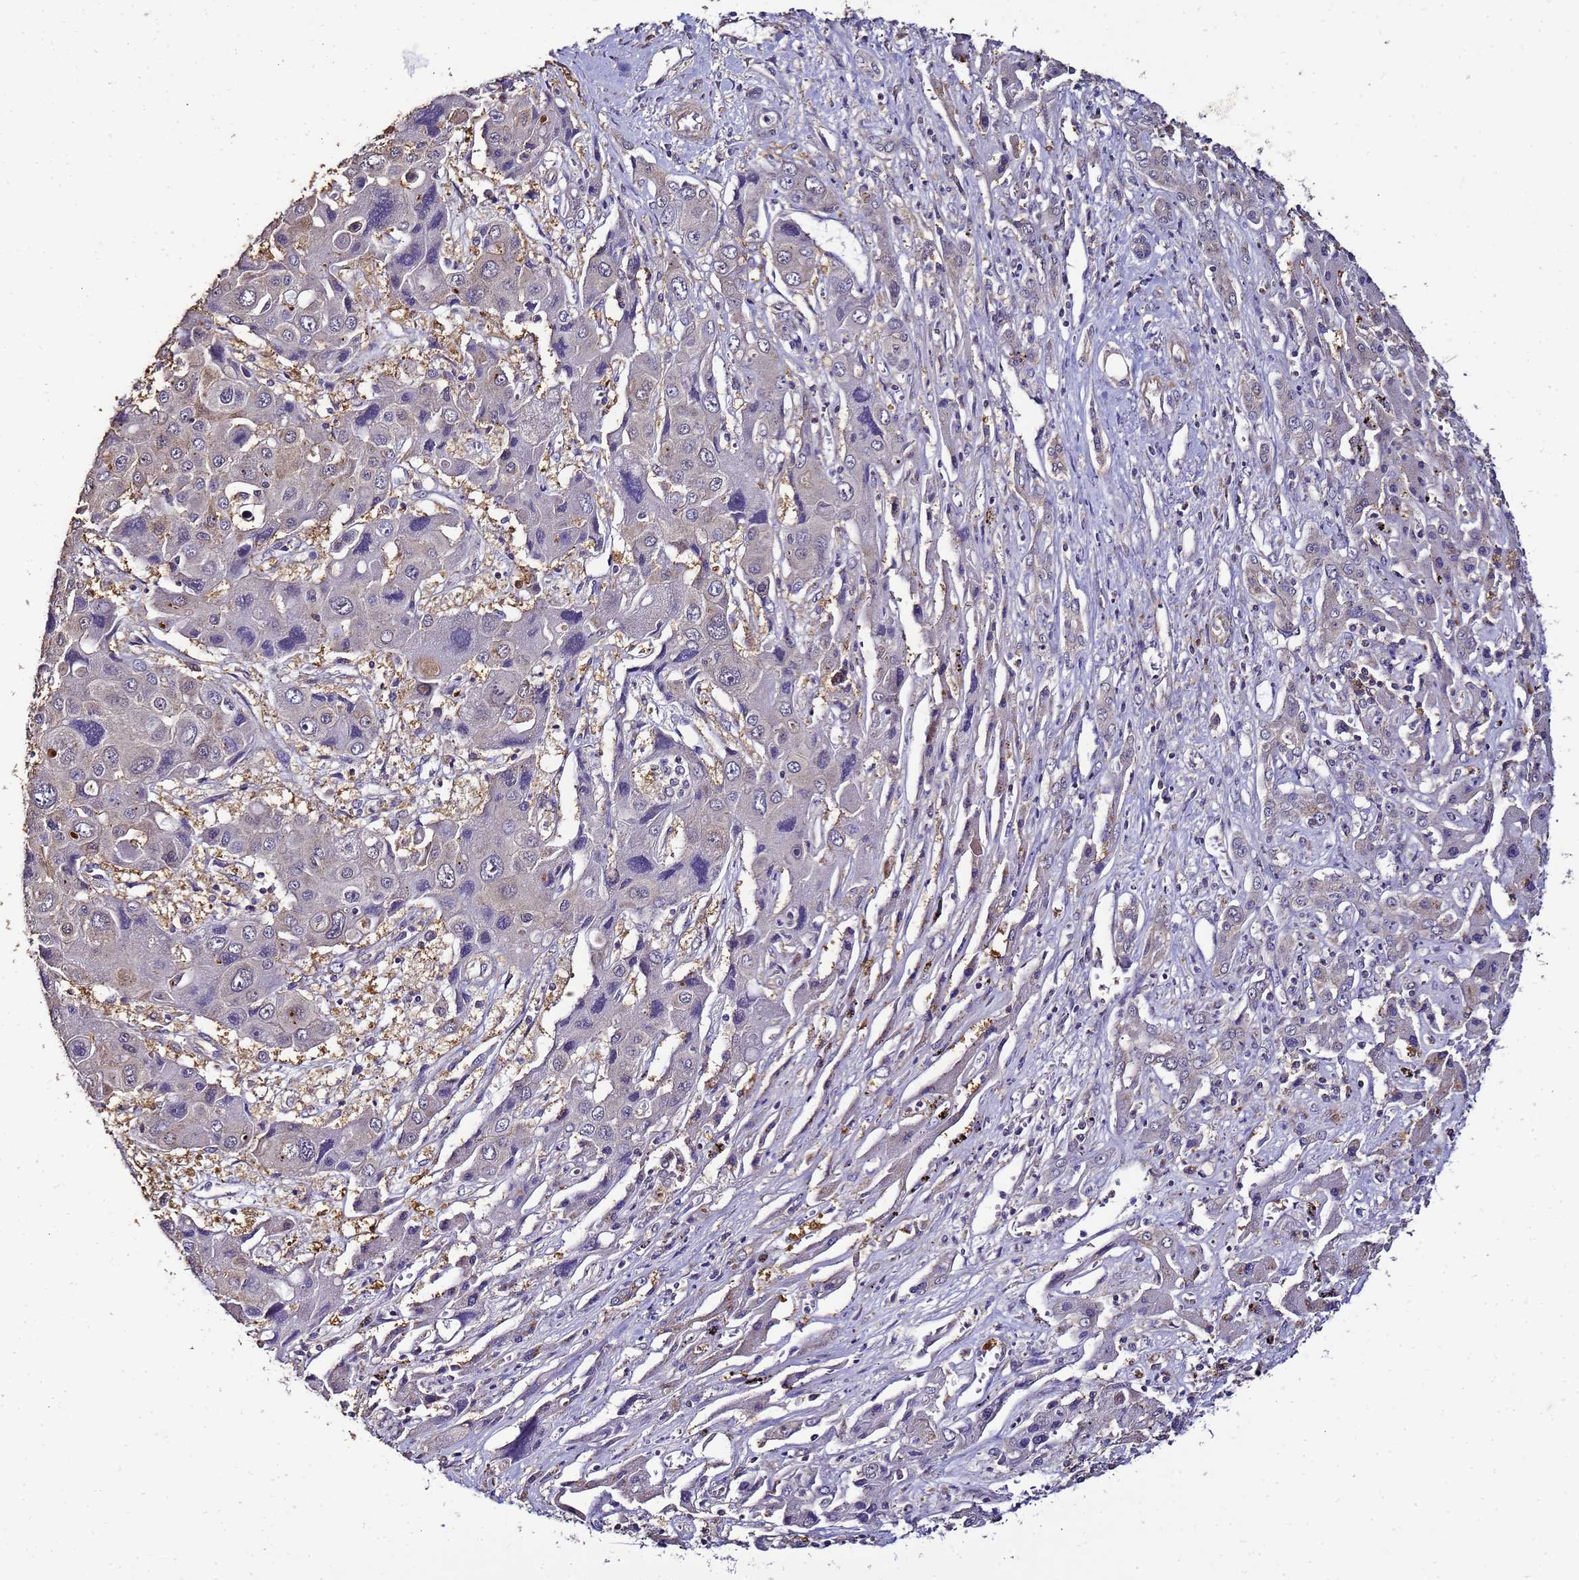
{"staining": {"intensity": "negative", "quantity": "none", "location": "none"}, "tissue": "liver cancer", "cell_type": "Tumor cells", "image_type": "cancer", "snomed": [{"axis": "morphology", "description": "Cholangiocarcinoma"}, {"axis": "topography", "description": "Liver"}], "caption": "Immunohistochemical staining of liver cancer (cholangiocarcinoma) shows no significant expression in tumor cells.", "gene": "ENOPH1", "patient": {"sex": "male", "age": 67}}